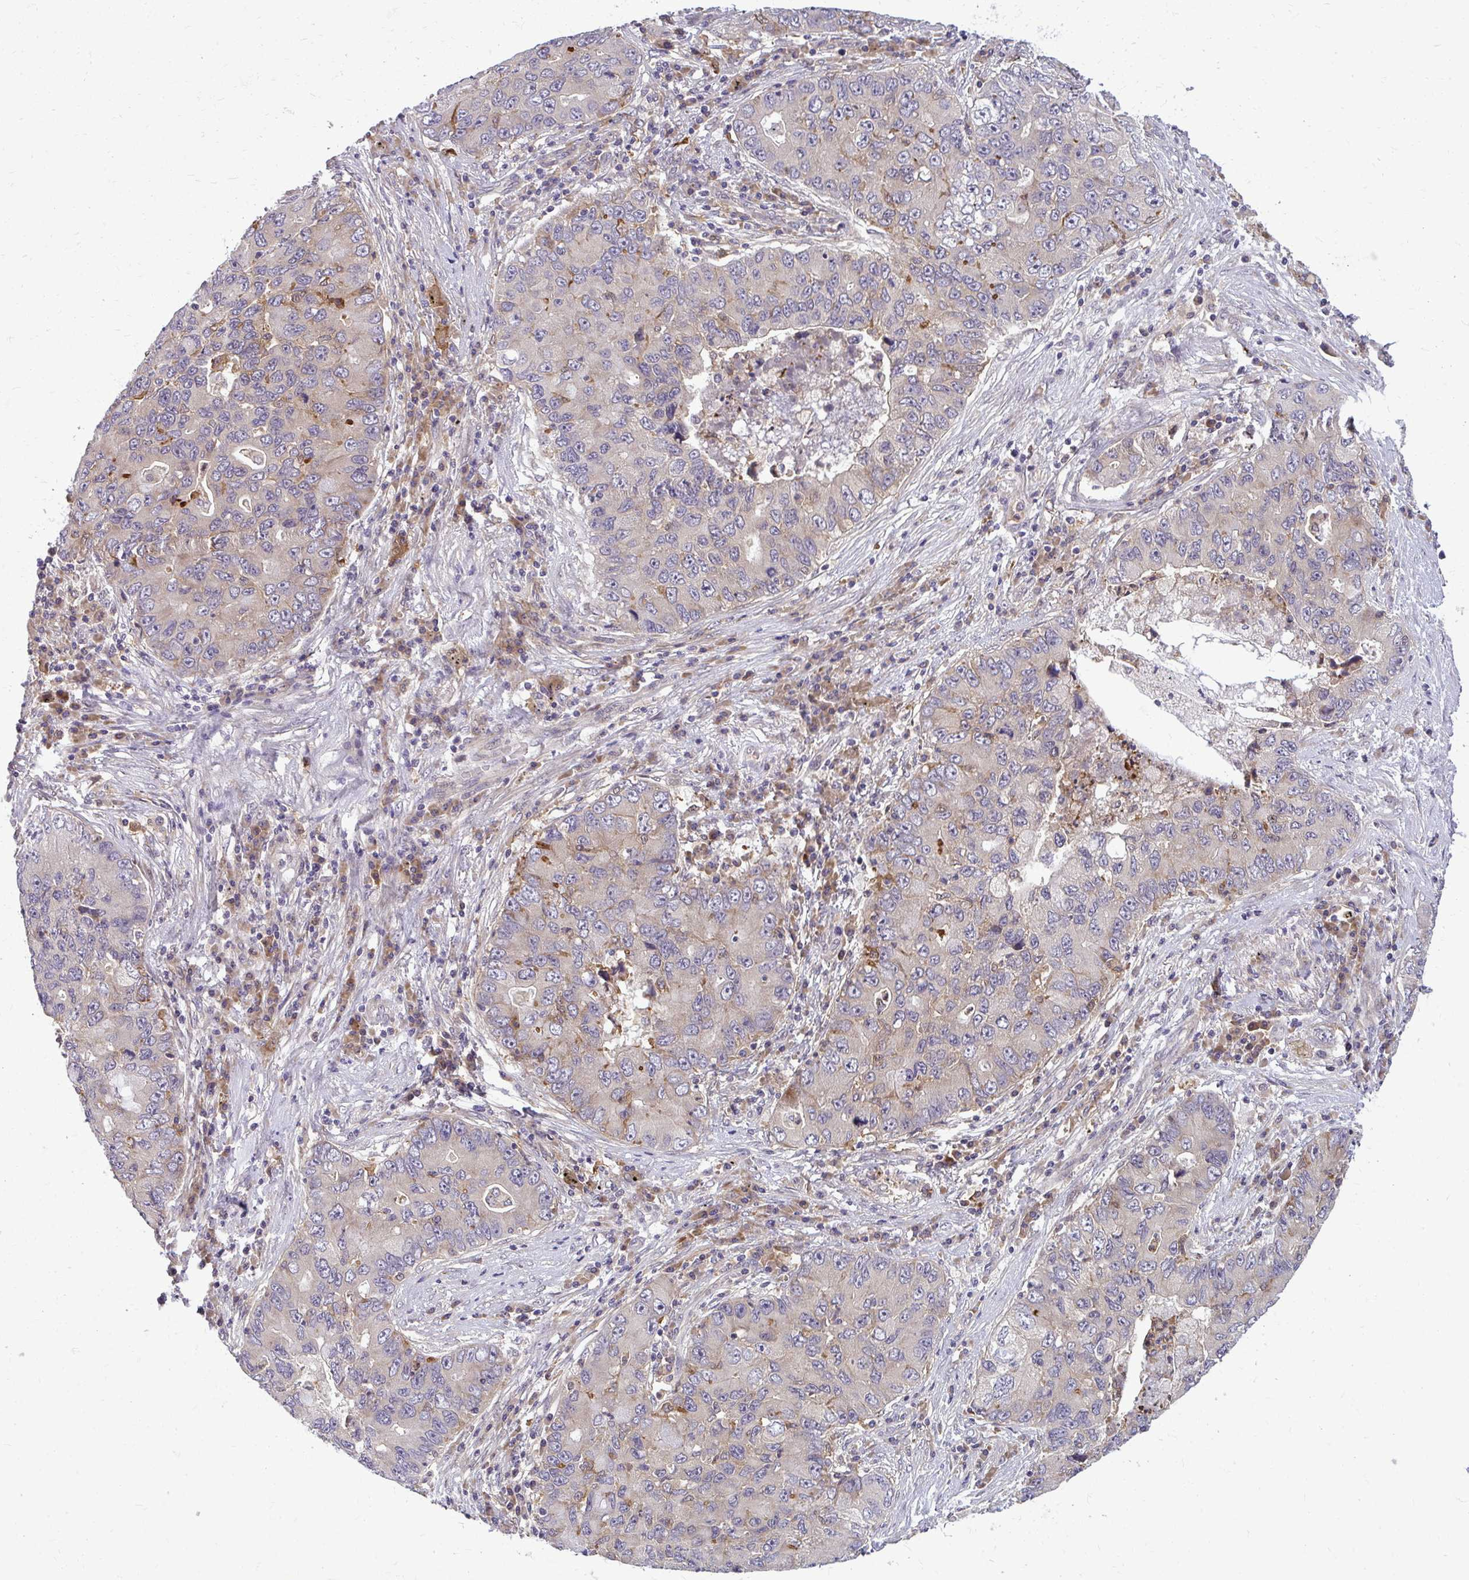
{"staining": {"intensity": "moderate", "quantity": "<25%", "location": "cytoplasmic/membranous"}, "tissue": "lung cancer", "cell_type": "Tumor cells", "image_type": "cancer", "snomed": [{"axis": "morphology", "description": "Adenocarcinoma, NOS"}, {"axis": "morphology", "description": "Adenocarcinoma, metastatic, NOS"}, {"axis": "topography", "description": "Lymph node"}, {"axis": "topography", "description": "Lung"}], "caption": "Immunohistochemical staining of lung cancer (adenocarcinoma) reveals moderate cytoplasmic/membranous protein staining in approximately <25% of tumor cells.", "gene": "OXNAD1", "patient": {"sex": "female", "age": 54}}